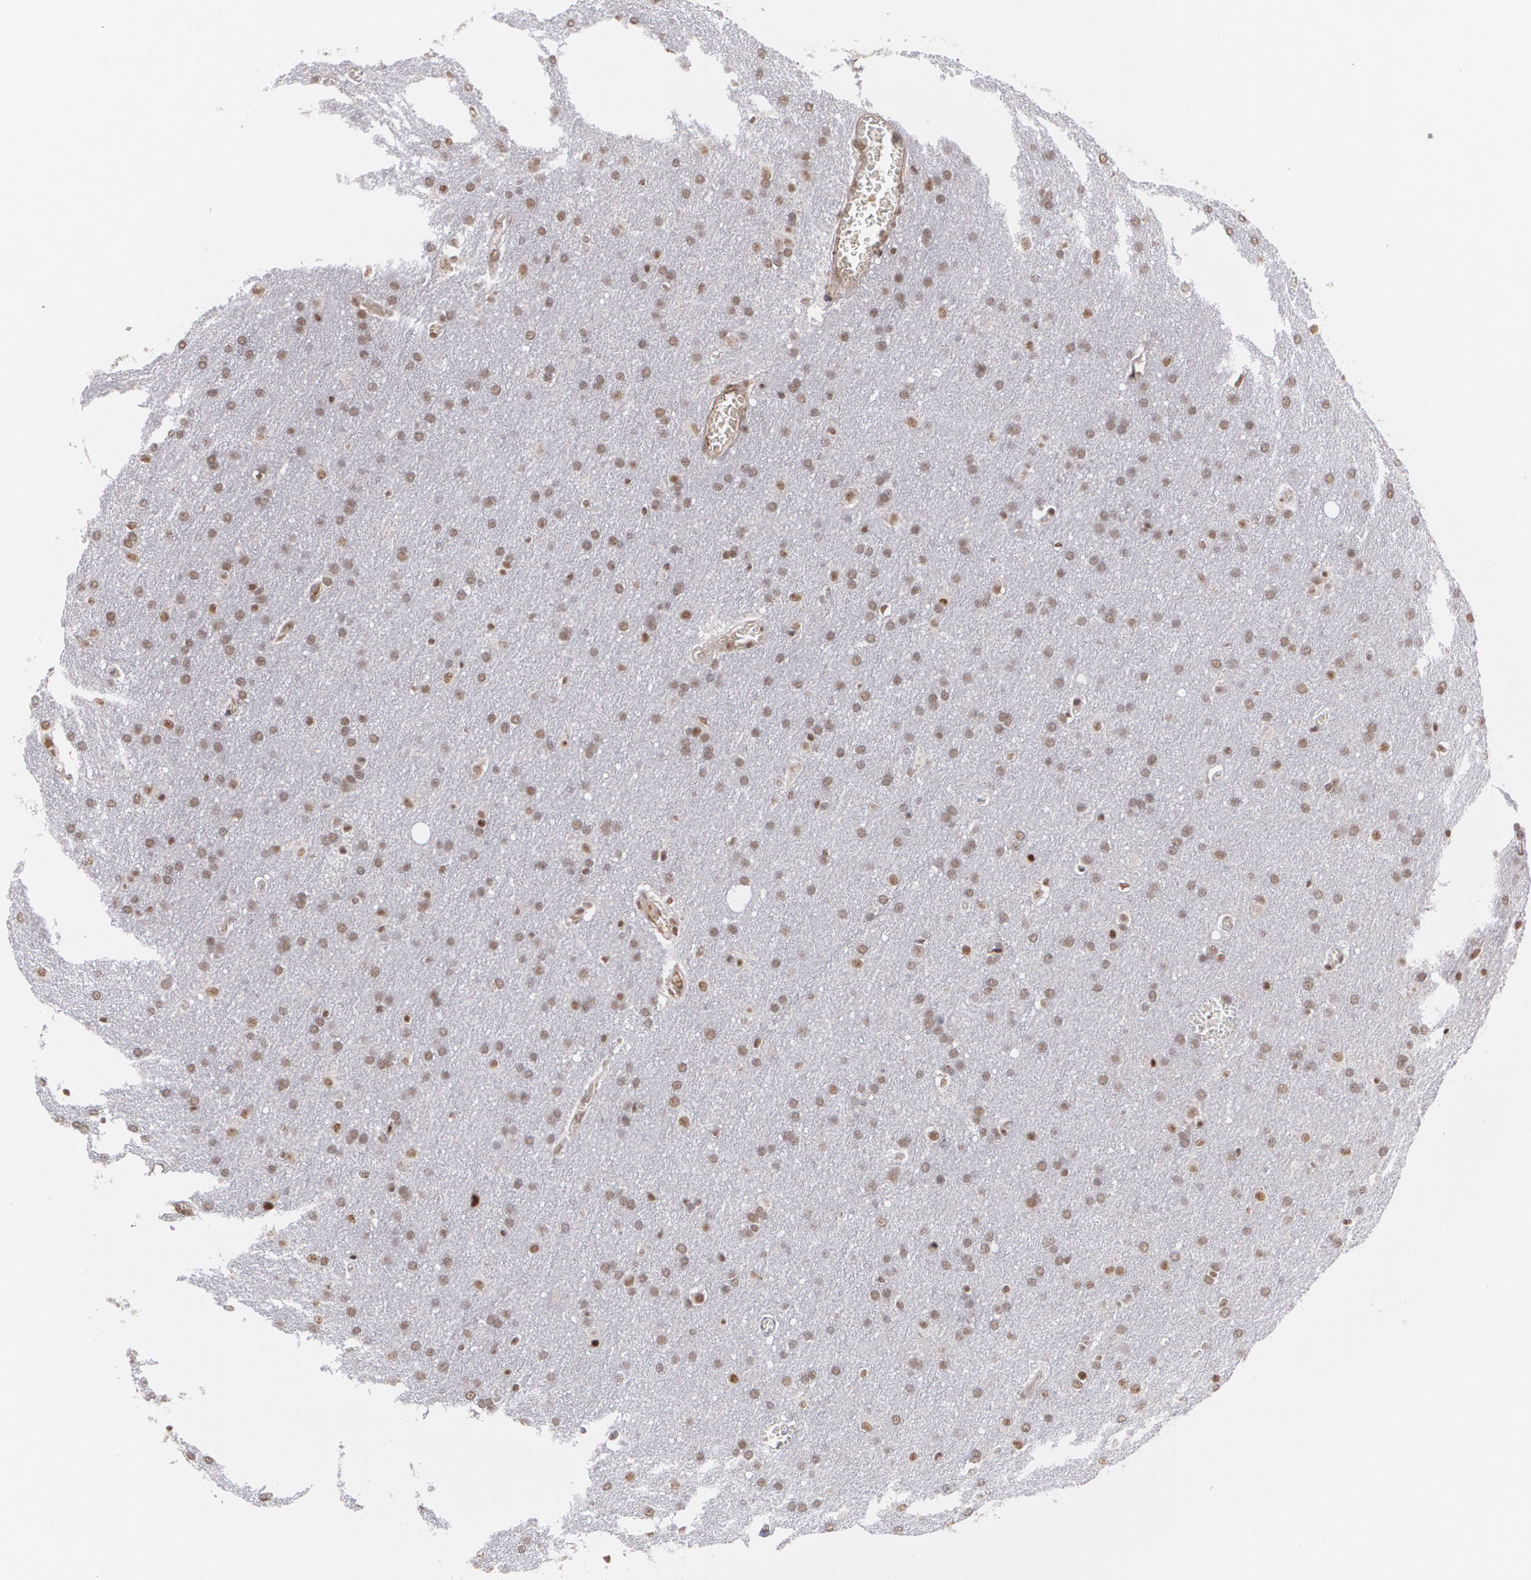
{"staining": {"intensity": "moderate", "quantity": ">75%", "location": "nuclear"}, "tissue": "glioma", "cell_type": "Tumor cells", "image_type": "cancer", "snomed": [{"axis": "morphology", "description": "Glioma, malignant, Low grade"}, {"axis": "topography", "description": "Brain"}], "caption": "About >75% of tumor cells in glioma display moderate nuclear protein expression as visualized by brown immunohistochemical staining.", "gene": "ZNF234", "patient": {"sex": "female", "age": 32}}